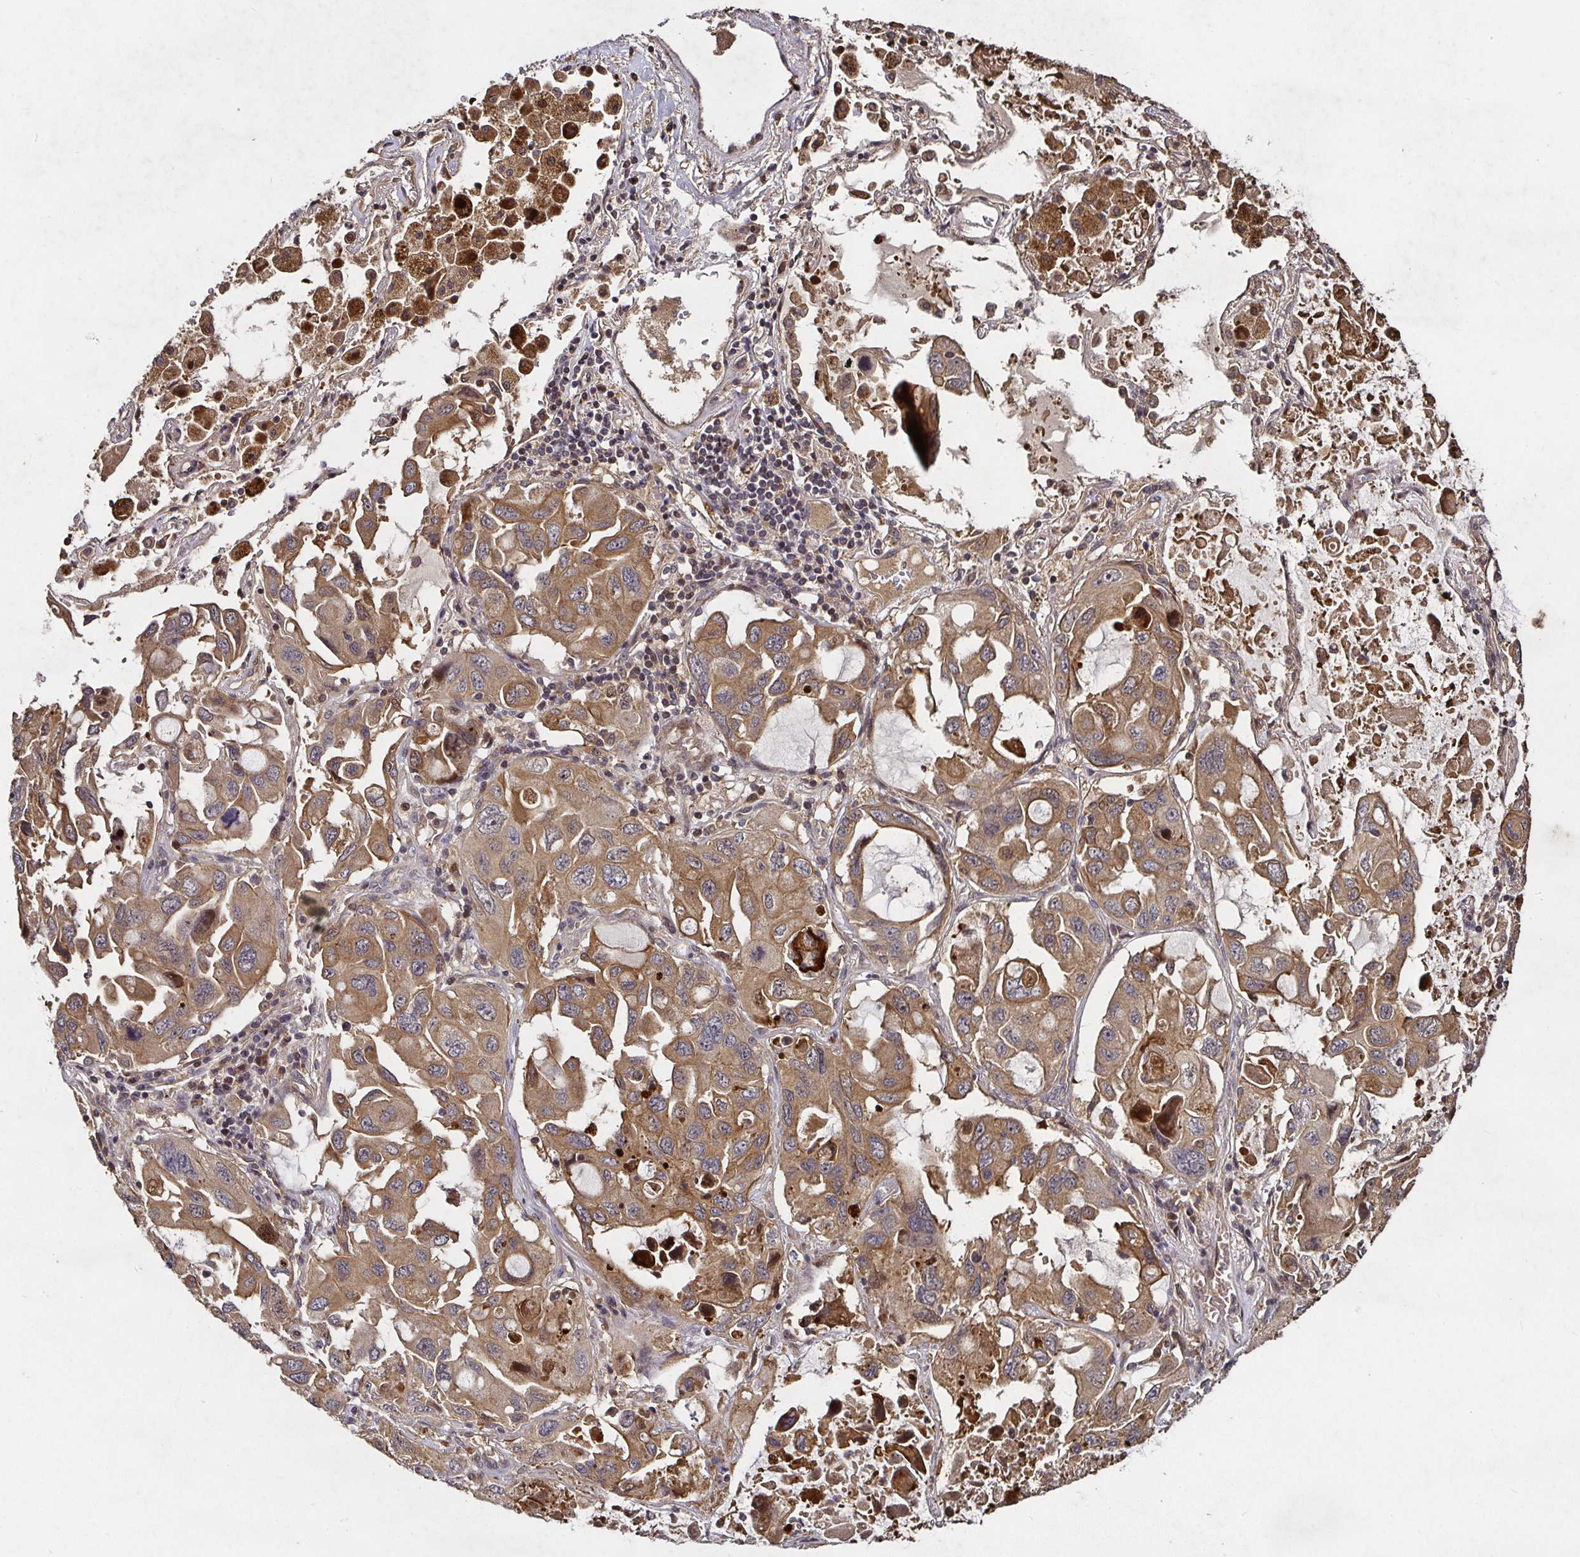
{"staining": {"intensity": "moderate", "quantity": ">75%", "location": "cytoplasmic/membranous"}, "tissue": "lung cancer", "cell_type": "Tumor cells", "image_type": "cancer", "snomed": [{"axis": "morphology", "description": "Squamous cell carcinoma, NOS"}, {"axis": "topography", "description": "Lung"}], "caption": "A histopathology image of human lung cancer stained for a protein exhibits moderate cytoplasmic/membranous brown staining in tumor cells.", "gene": "SMYD3", "patient": {"sex": "female", "age": 73}}